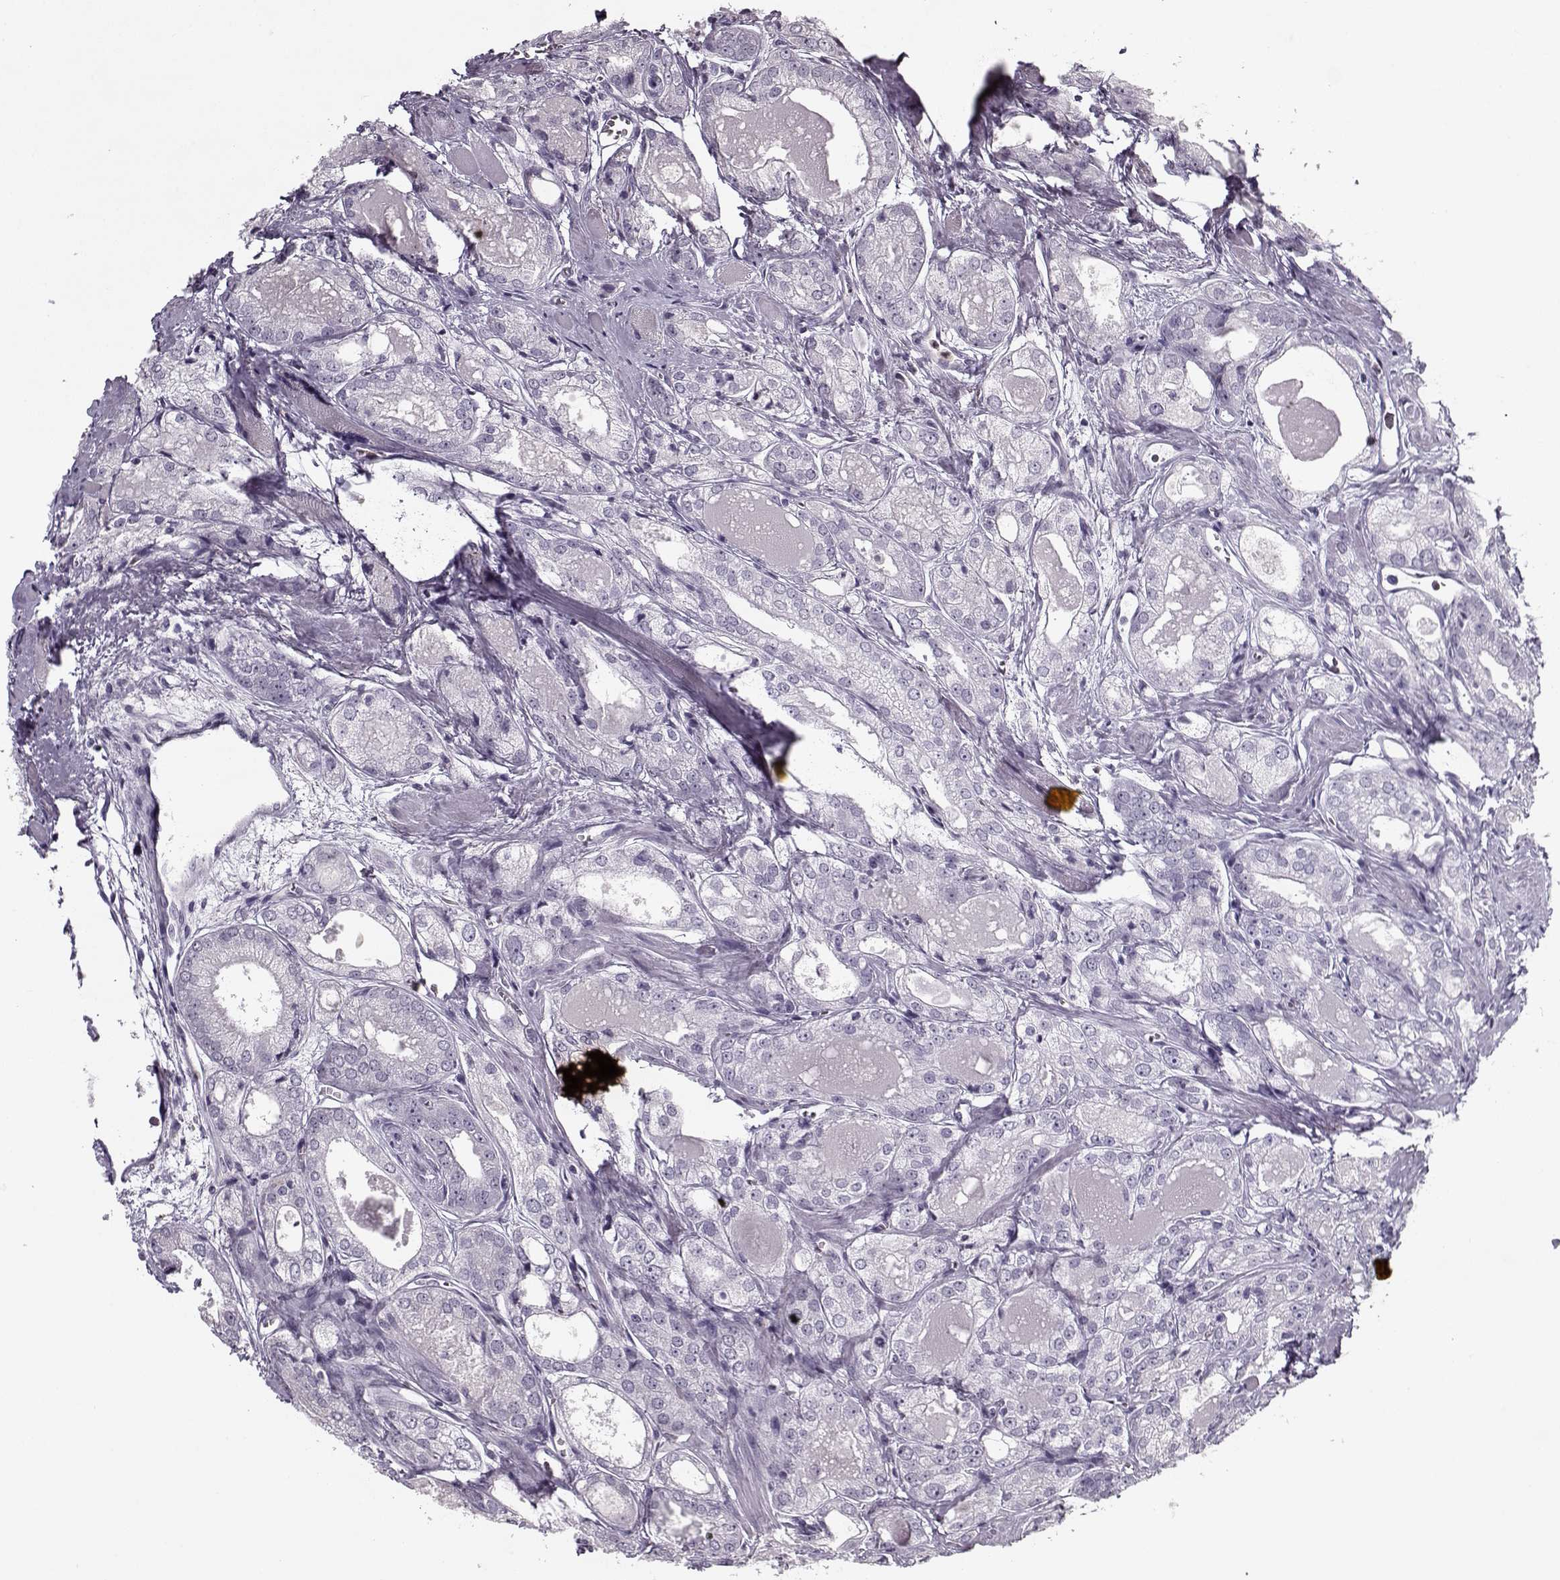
{"staining": {"intensity": "negative", "quantity": "none", "location": "none"}, "tissue": "prostate cancer", "cell_type": "Tumor cells", "image_type": "cancer", "snomed": [{"axis": "morphology", "description": "Adenocarcinoma, NOS"}, {"axis": "morphology", "description": "Adenocarcinoma, High grade"}, {"axis": "topography", "description": "Prostate"}], "caption": "Image shows no significant protein positivity in tumor cells of adenocarcinoma (prostate).", "gene": "ACOT11", "patient": {"sex": "male", "age": 70}}